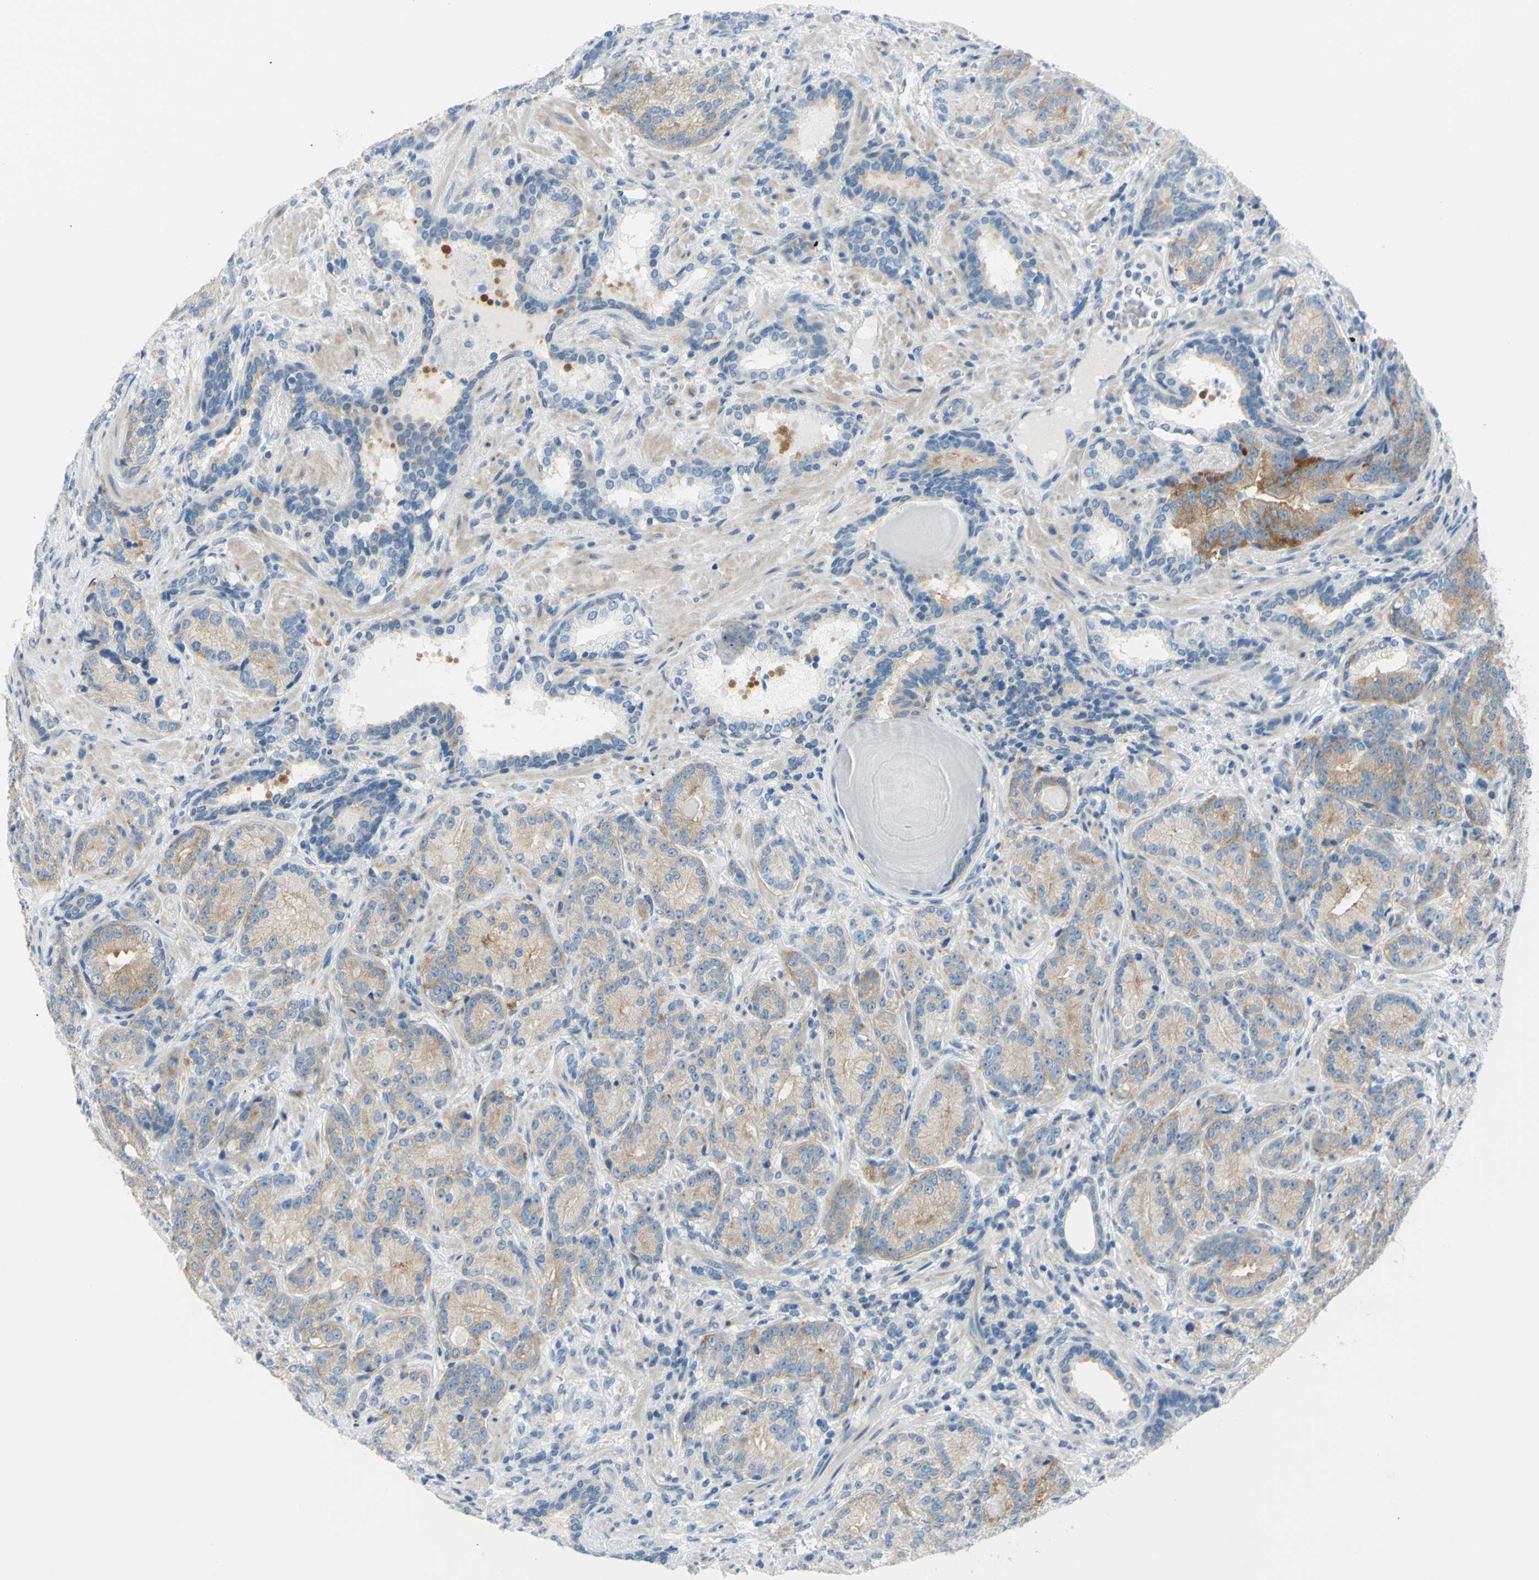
{"staining": {"intensity": "weak", "quantity": "25%-75%", "location": "cytoplasmic/membranous"}, "tissue": "prostate cancer", "cell_type": "Tumor cells", "image_type": "cancer", "snomed": [{"axis": "morphology", "description": "Adenocarcinoma, High grade"}, {"axis": "topography", "description": "Prostate"}], "caption": "Prostate adenocarcinoma (high-grade) stained for a protein (brown) reveals weak cytoplasmic/membranous positive expression in about 25%-75% of tumor cells.", "gene": "FRMD4B", "patient": {"sex": "male", "age": 61}}